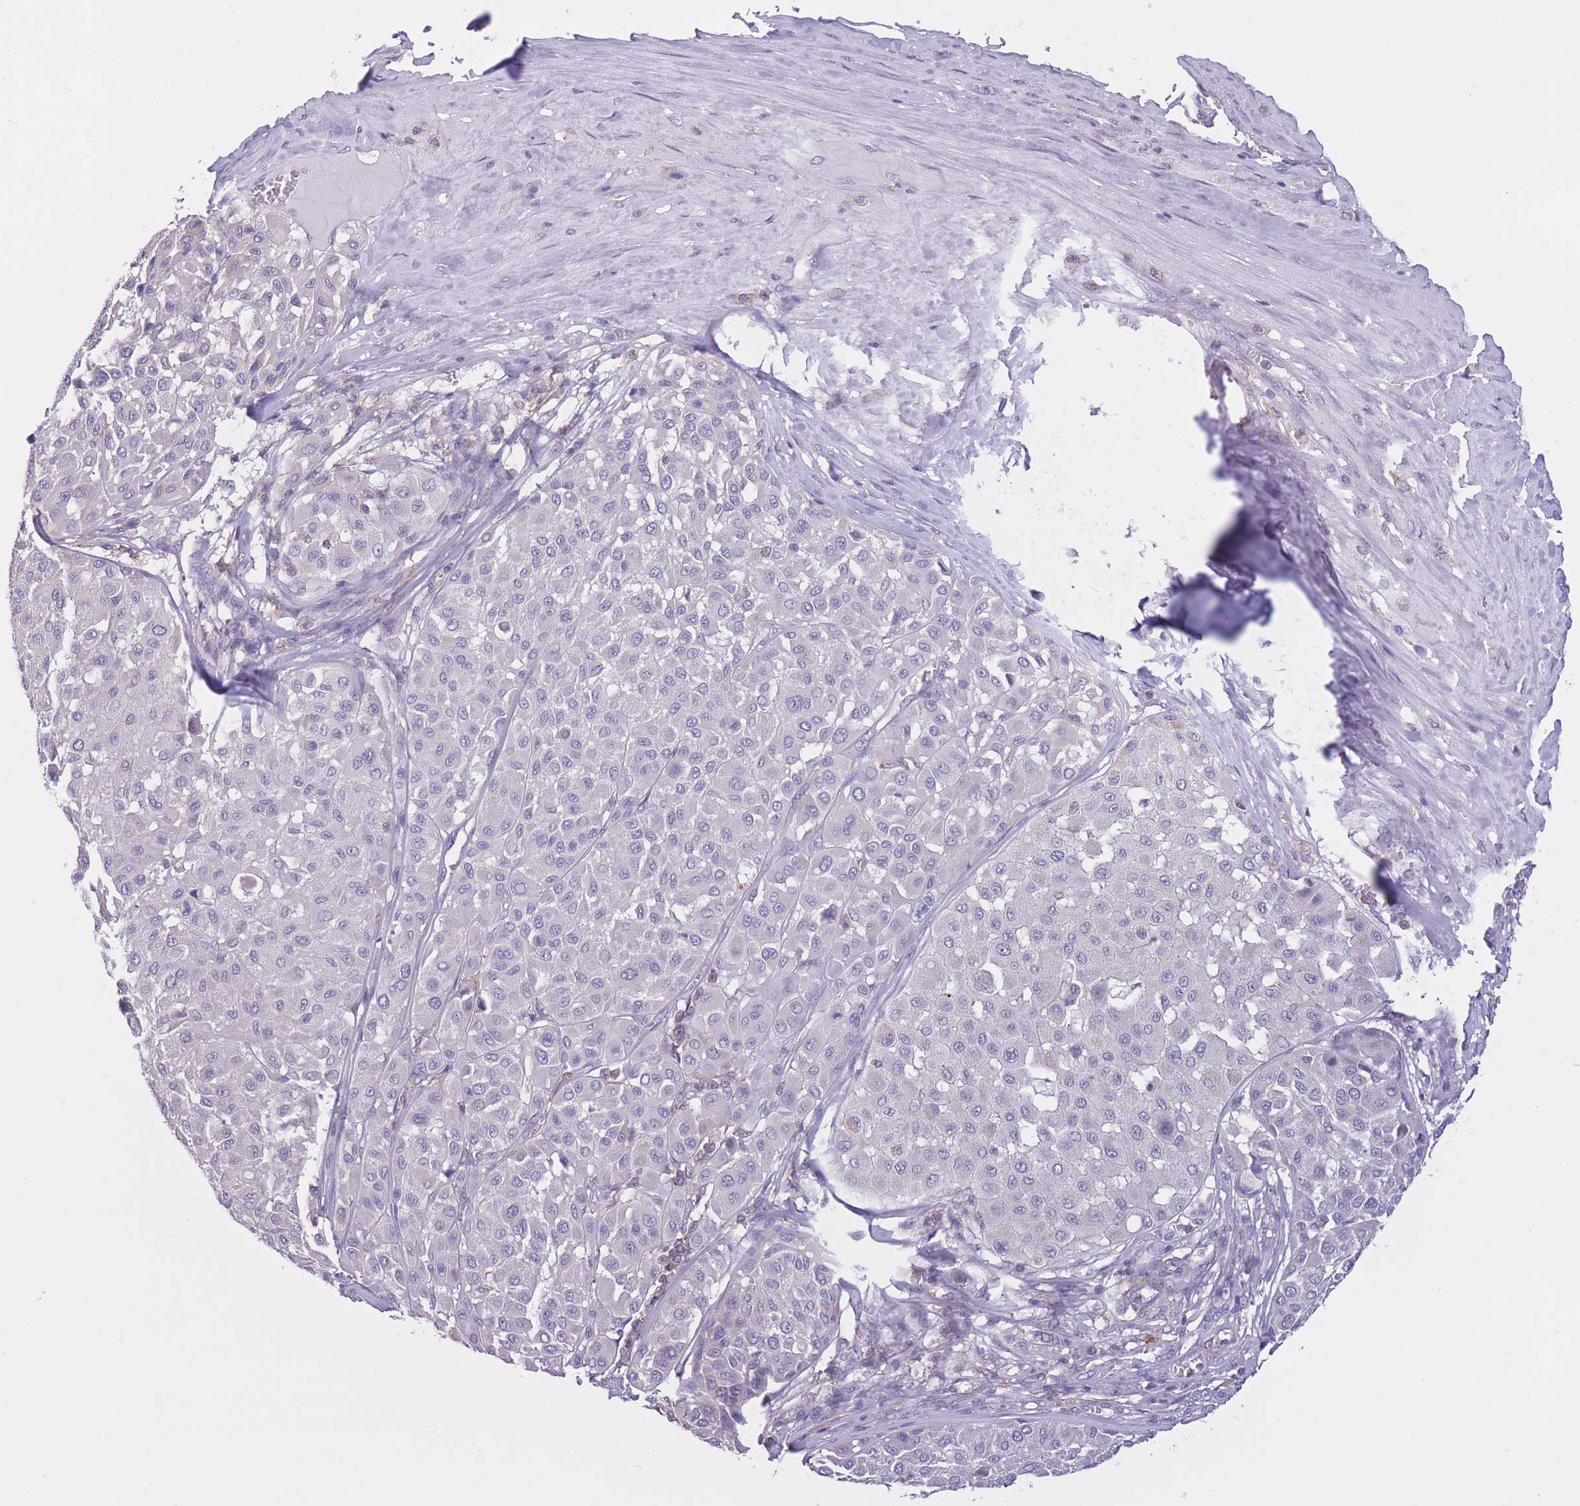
{"staining": {"intensity": "negative", "quantity": "none", "location": "none"}, "tissue": "melanoma", "cell_type": "Tumor cells", "image_type": "cancer", "snomed": [{"axis": "morphology", "description": "Malignant melanoma, Metastatic site"}, {"axis": "topography", "description": "Soft tissue"}], "caption": "The IHC micrograph has no significant staining in tumor cells of melanoma tissue.", "gene": "PDHA1", "patient": {"sex": "male", "age": 41}}